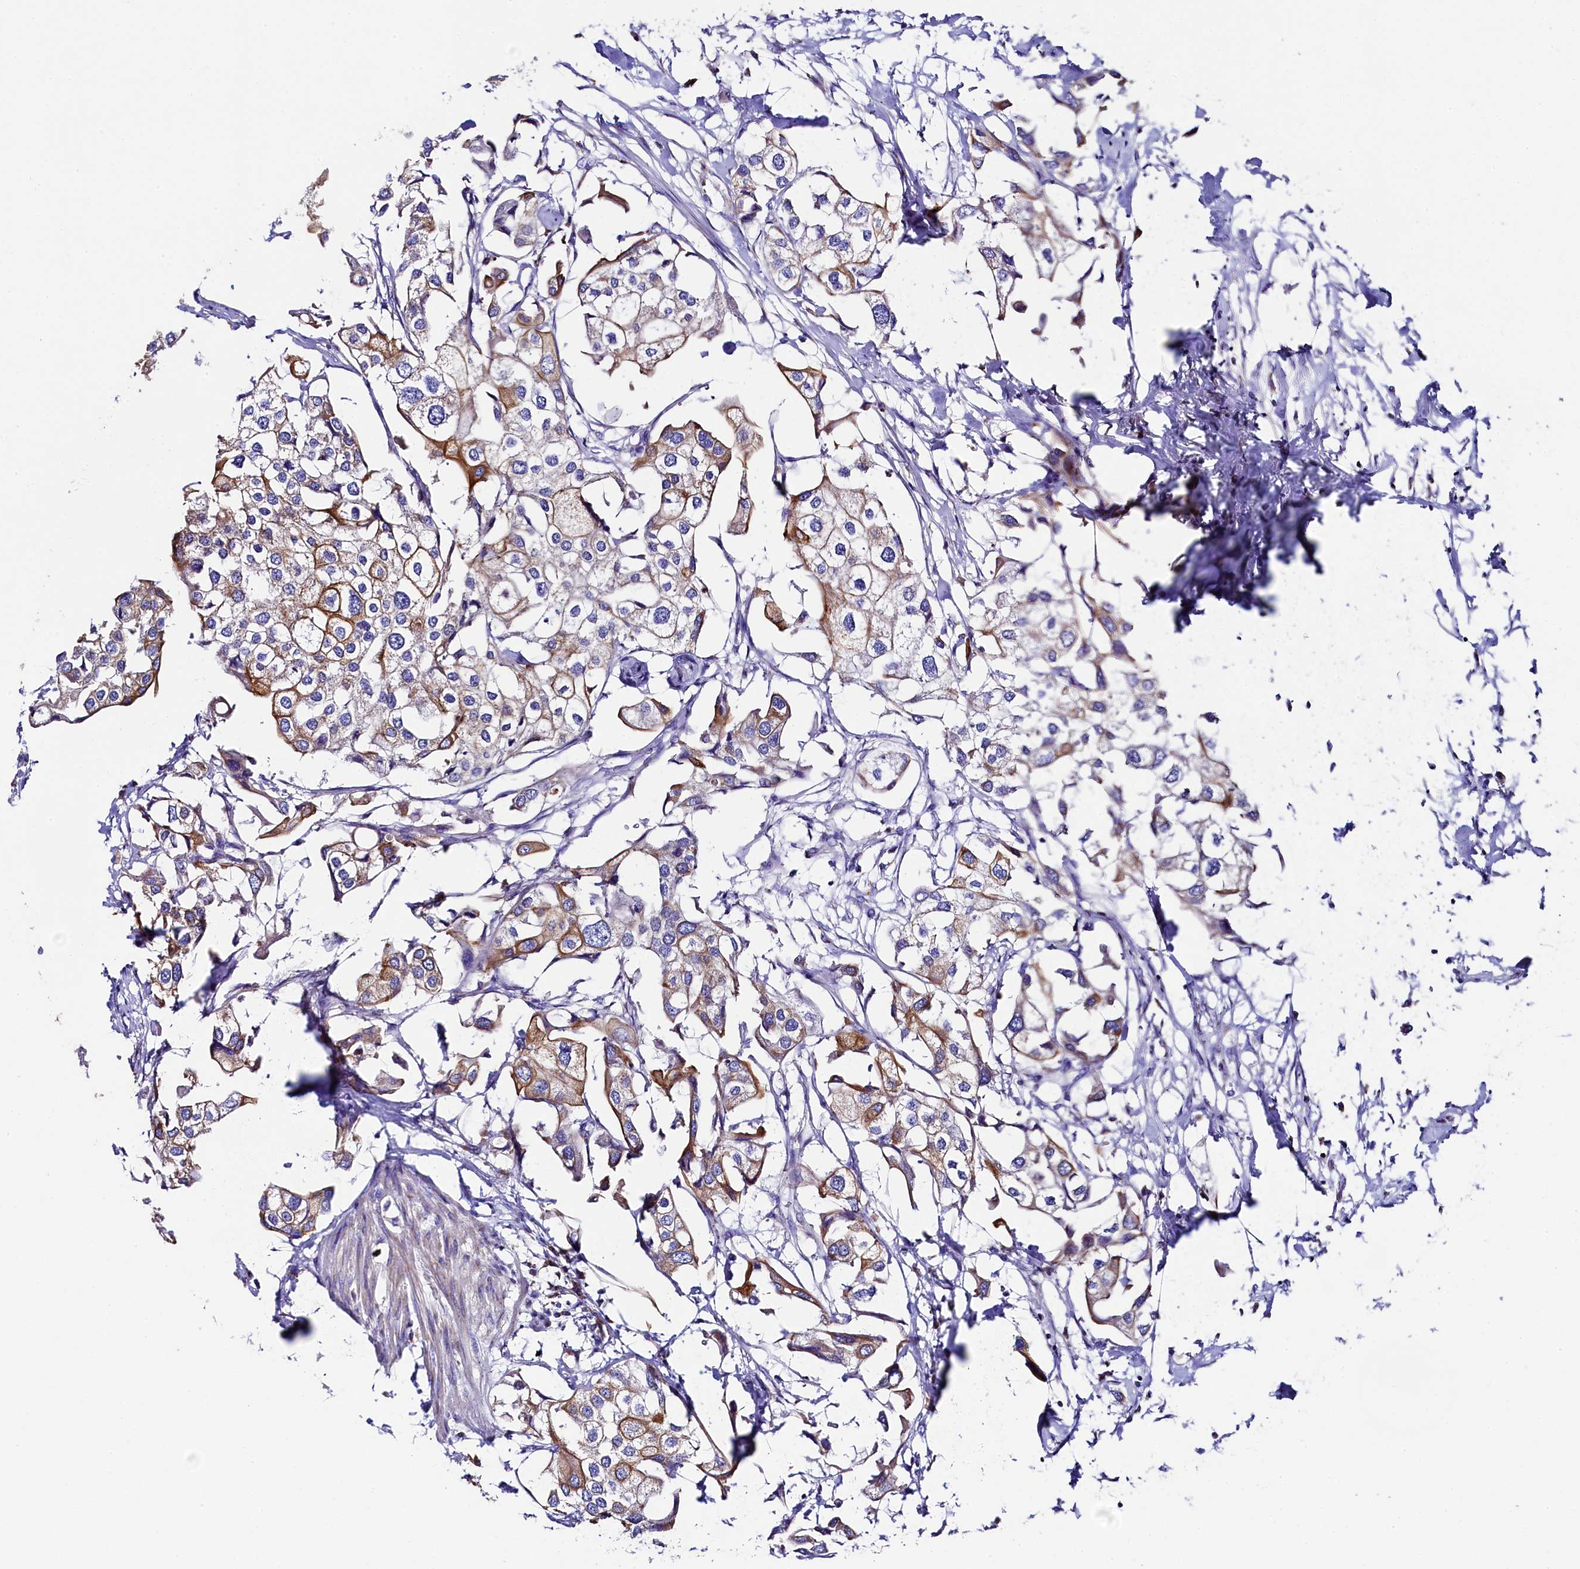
{"staining": {"intensity": "moderate", "quantity": "25%-75%", "location": "cytoplasmic/membranous"}, "tissue": "urothelial cancer", "cell_type": "Tumor cells", "image_type": "cancer", "snomed": [{"axis": "morphology", "description": "Urothelial carcinoma, High grade"}, {"axis": "topography", "description": "Urinary bladder"}], "caption": "Tumor cells show medium levels of moderate cytoplasmic/membranous positivity in approximately 25%-75% of cells in urothelial cancer.", "gene": "CLYBL", "patient": {"sex": "male", "age": 64}}